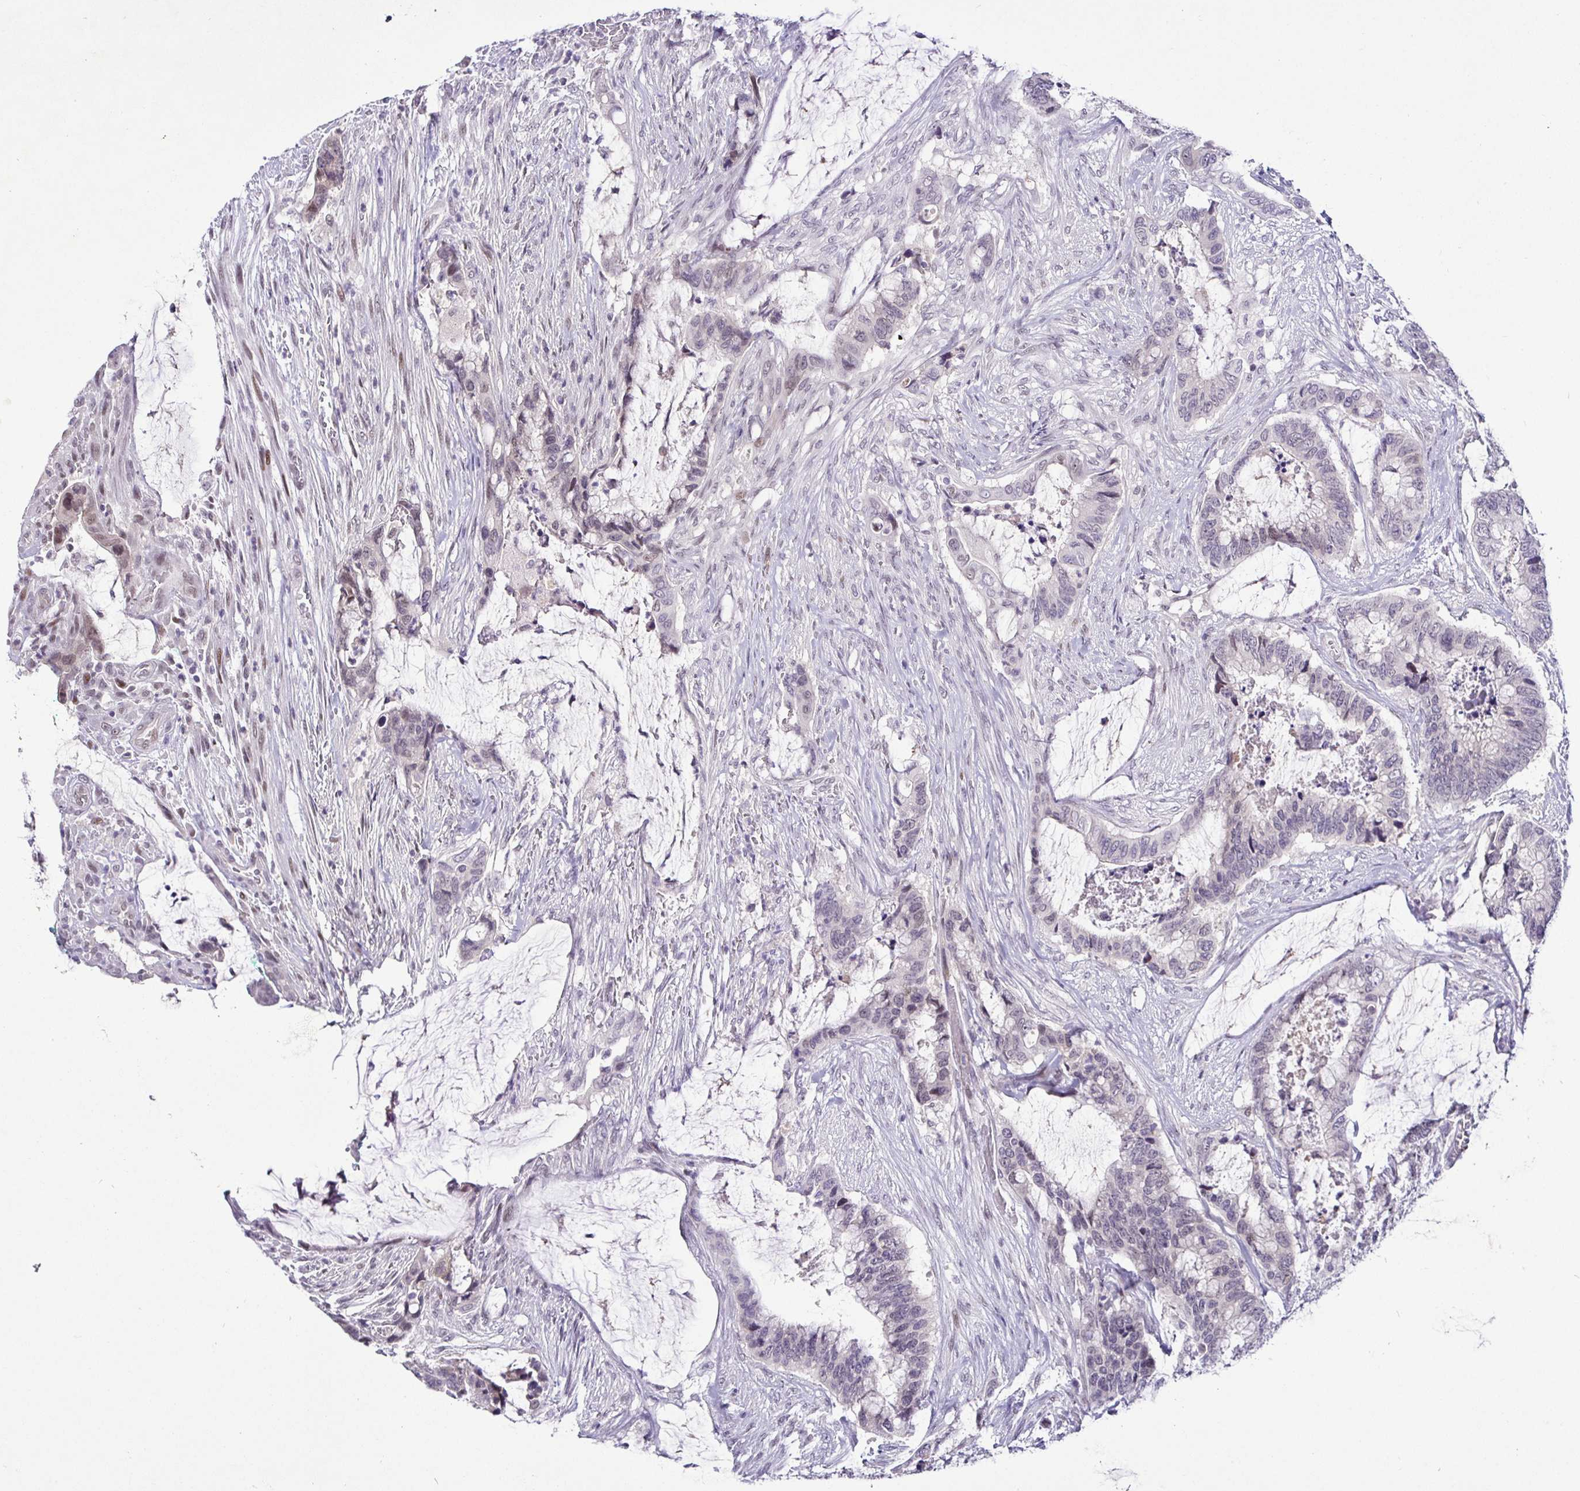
{"staining": {"intensity": "negative", "quantity": "none", "location": "none"}, "tissue": "colorectal cancer", "cell_type": "Tumor cells", "image_type": "cancer", "snomed": [{"axis": "morphology", "description": "Adenocarcinoma, NOS"}, {"axis": "topography", "description": "Rectum"}], "caption": "High magnification brightfield microscopy of colorectal cancer stained with DAB (brown) and counterstained with hematoxylin (blue): tumor cells show no significant staining.", "gene": "NUP188", "patient": {"sex": "female", "age": 59}}